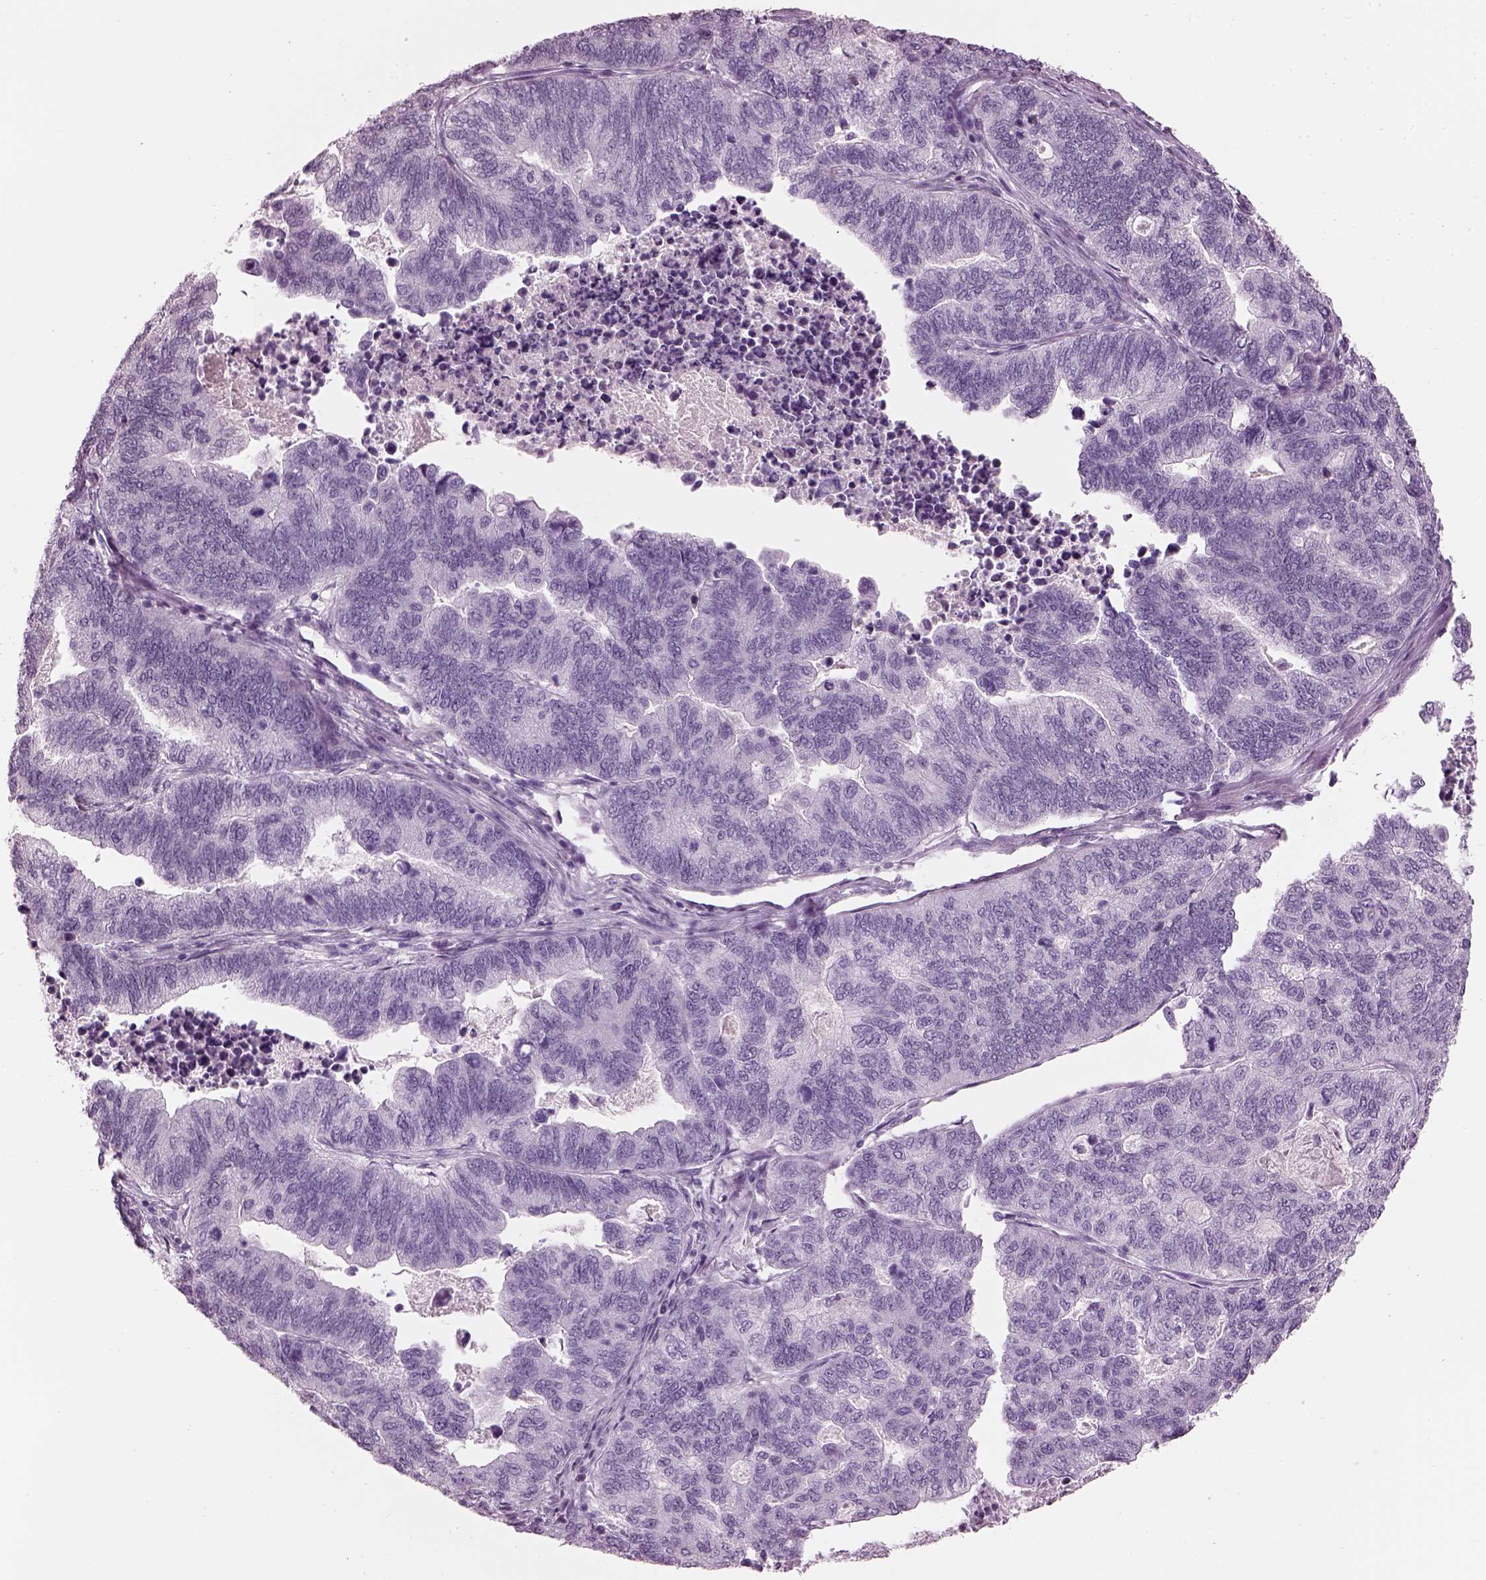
{"staining": {"intensity": "negative", "quantity": "none", "location": "none"}, "tissue": "stomach cancer", "cell_type": "Tumor cells", "image_type": "cancer", "snomed": [{"axis": "morphology", "description": "Adenocarcinoma, NOS"}, {"axis": "topography", "description": "Stomach, upper"}], "caption": "Immunohistochemistry (IHC) histopathology image of neoplastic tissue: human stomach cancer (adenocarcinoma) stained with DAB displays no significant protein positivity in tumor cells.", "gene": "HYDIN", "patient": {"sex": "female", "age": 67}}